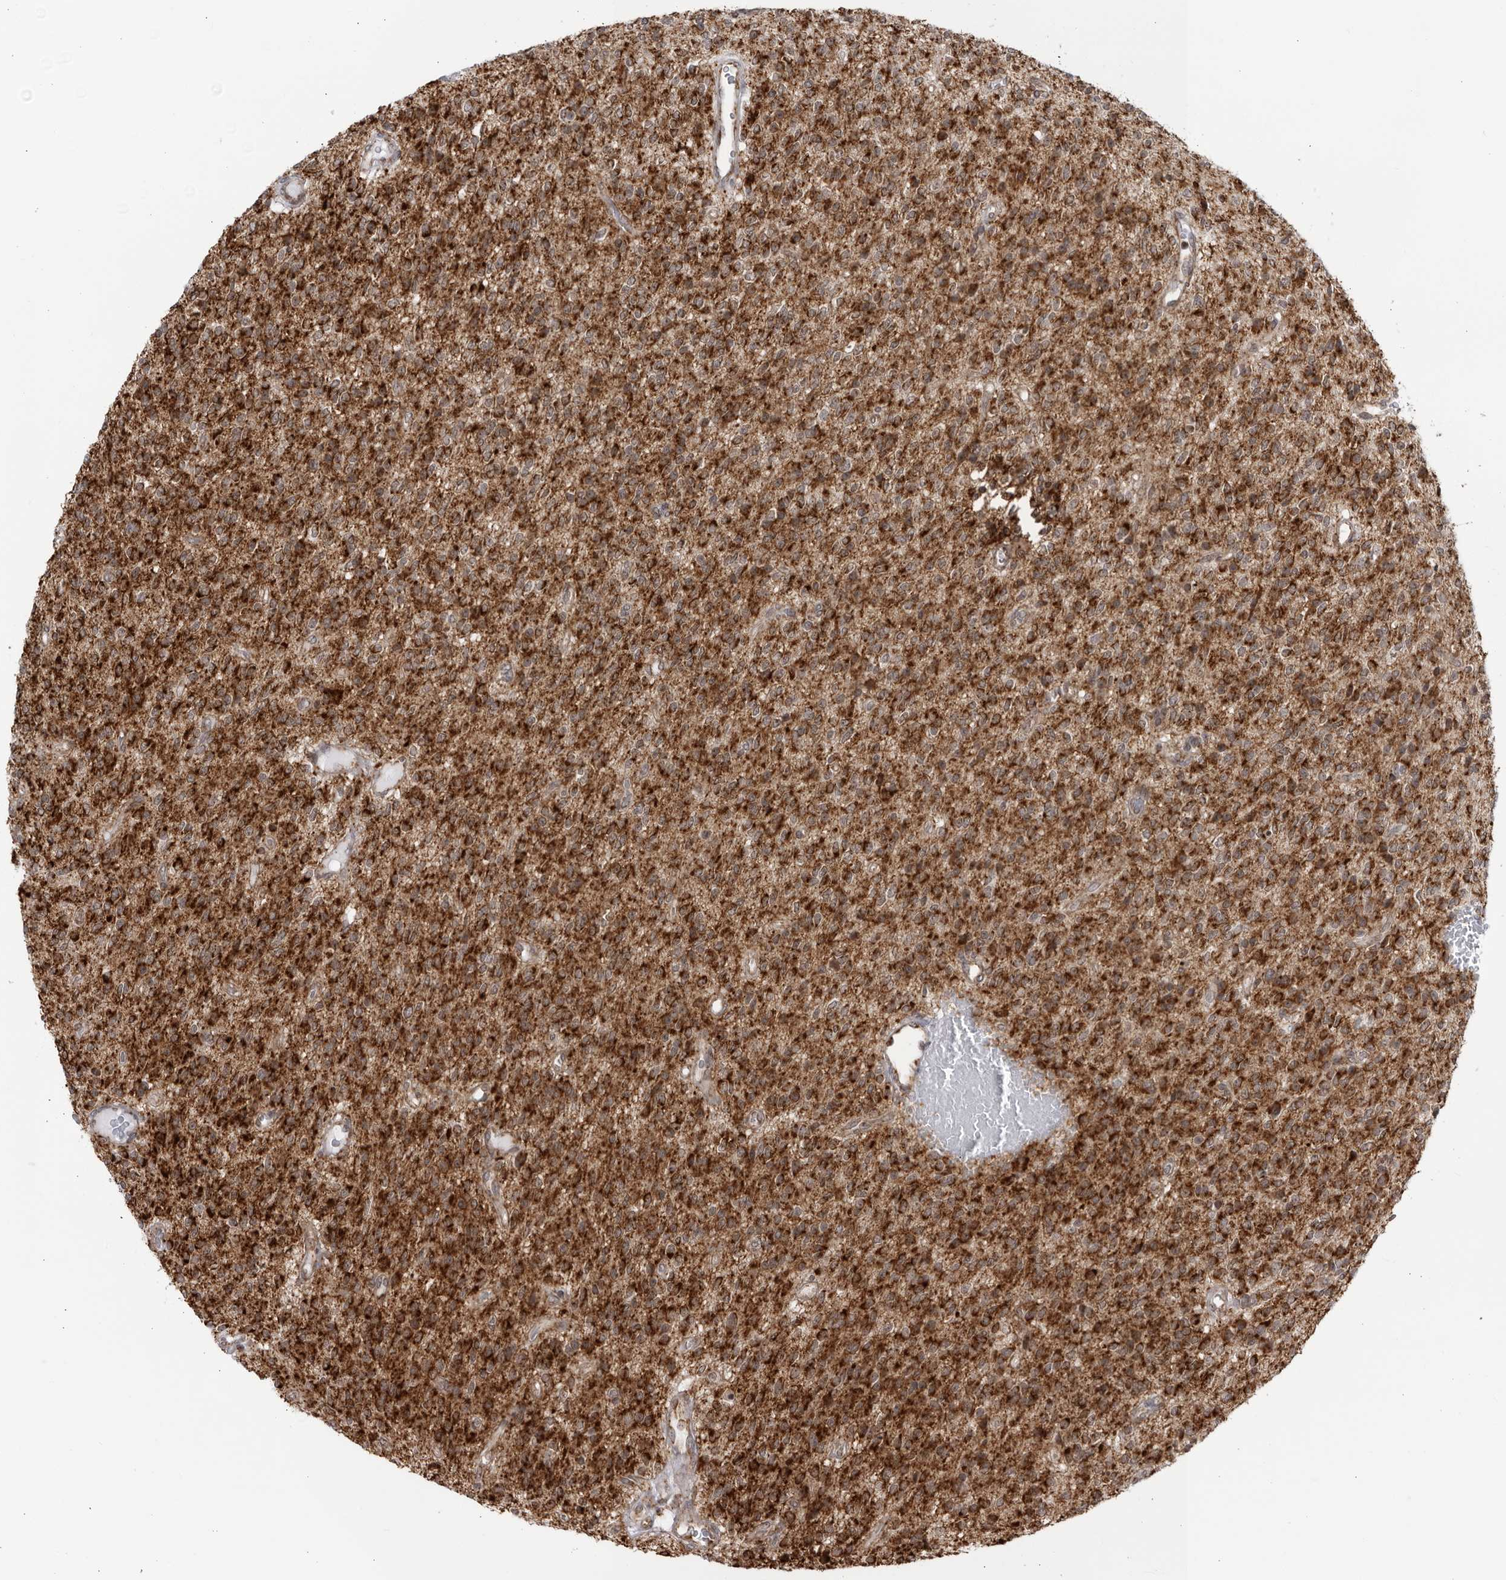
{"staining": {"intensity": "strong", "quantity": ">75%", "location": "cytoplasmic/membranous"}, "tissue": "glioma", "cell_type": "Tumor cells", "image_type": "cancer", "snomed": [{"axis": "morphology", "description": "Glioma, malignant, High grade"}, {"axis": "topography", "description": "Brain"}], "caption": "Human glioma stained for a protein (brown) displays strong cytoplasmic/membranous positive staining in about >75% of tumor cells.", "gene": "RBM34", "patient": {"sex": "male", "age": 34}}